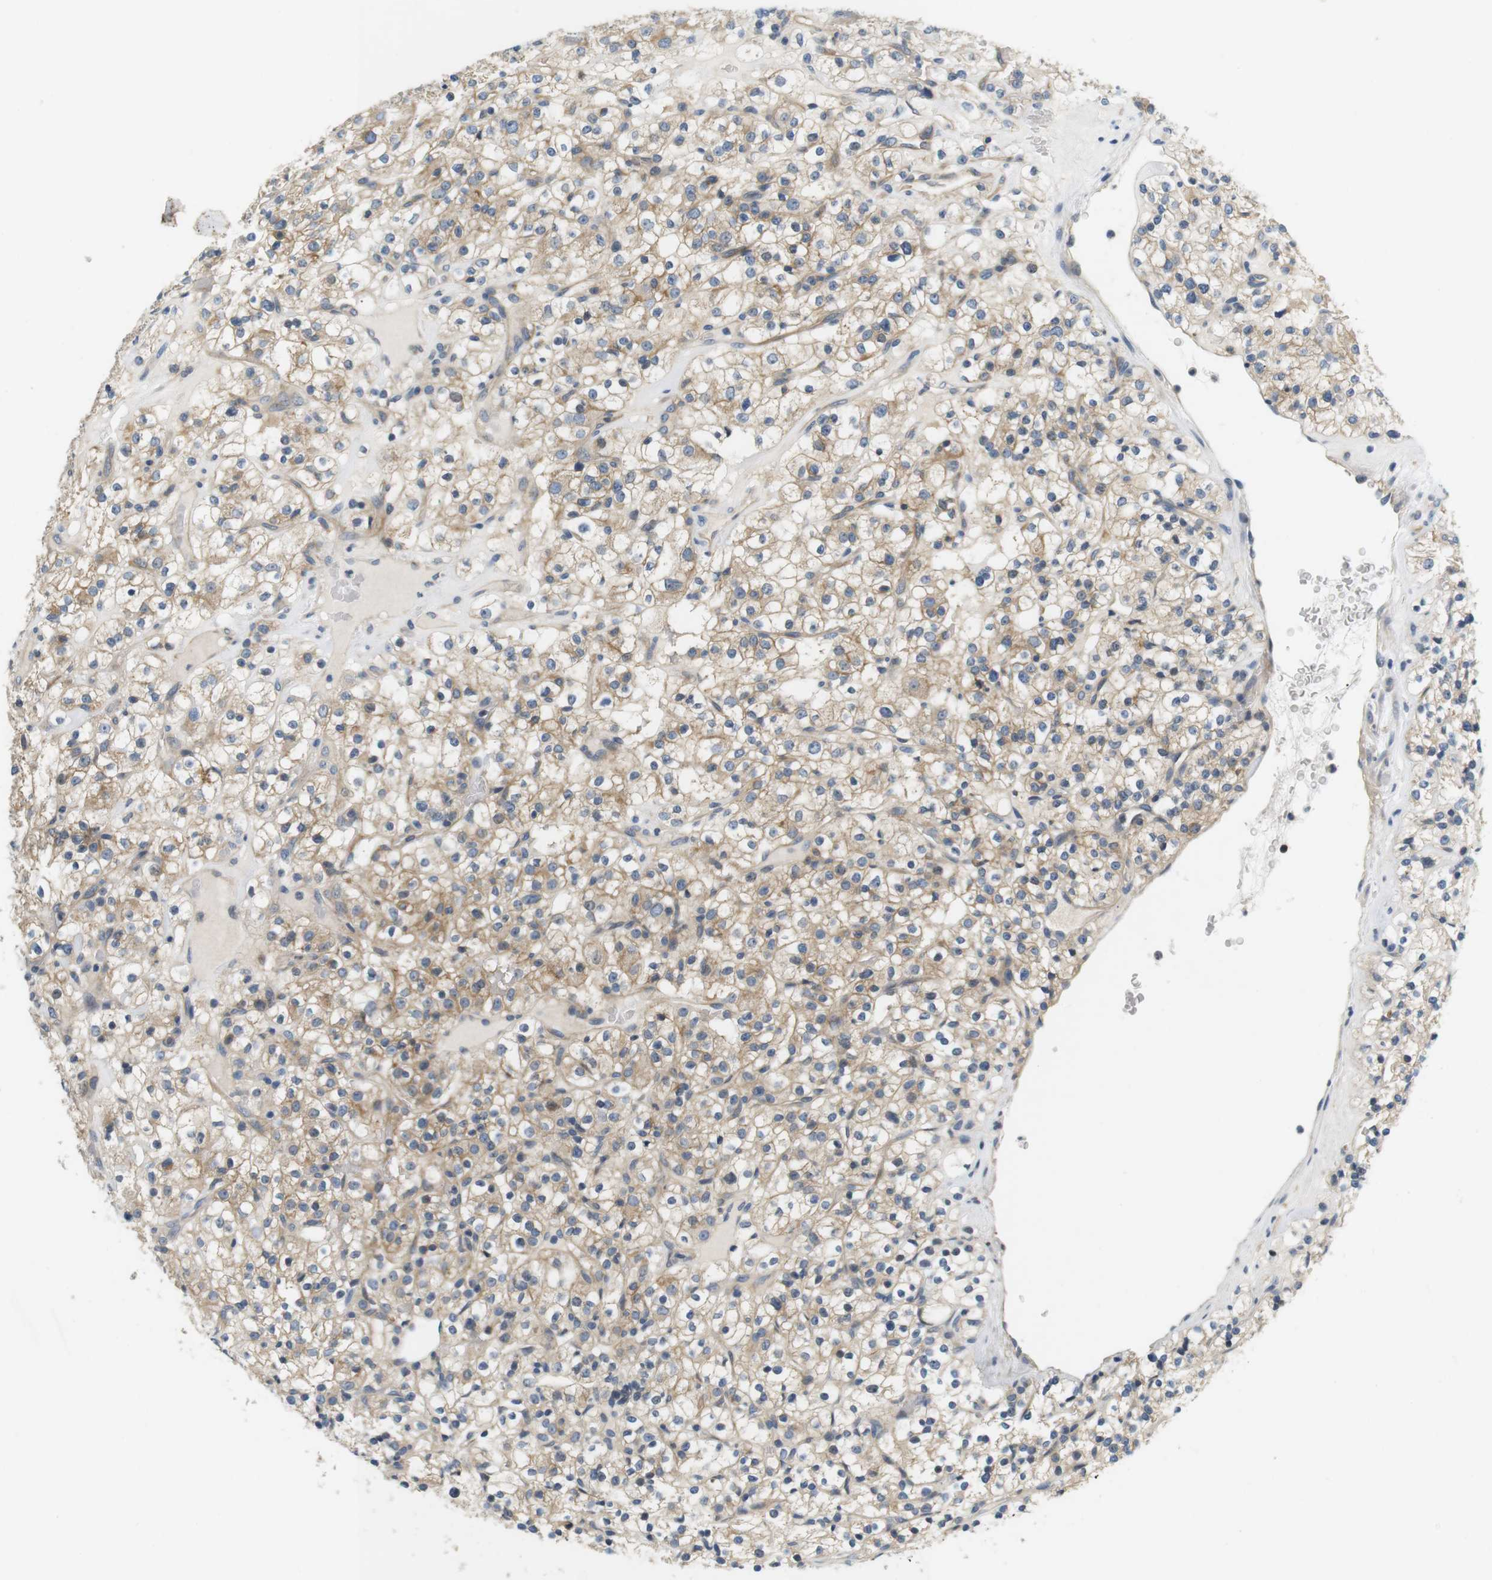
{"staining": {"intensity": "weak", "quantity": ">75%", "location": "cytoplasmic/membranous"}, "tissue": "renal cancer", "cell_type": "Tumor cells", "image_type": "cancer", "snomed": [{"axis": "morphology", "description": "Normal tissue, NOS"}, {"axis": "morphology", "description": "Adenocarcinoma, NOS"}, {"axis": "topography", "description": "Kidney"}], "caption": "The photomicrograph exhibits staining of renal cancer (adenocarcinoma), revealing weak cytoplasmic/membranous protein expression (brown color) within tumor cells. Using DAB (3,3'-diaminobenzidine) (brown) and hematoxylin (blue) stains, captured at high magnification using brightfield microscopy.", "gene": "SLC30A1", "patient": {"sex": "female", "age": 72}}